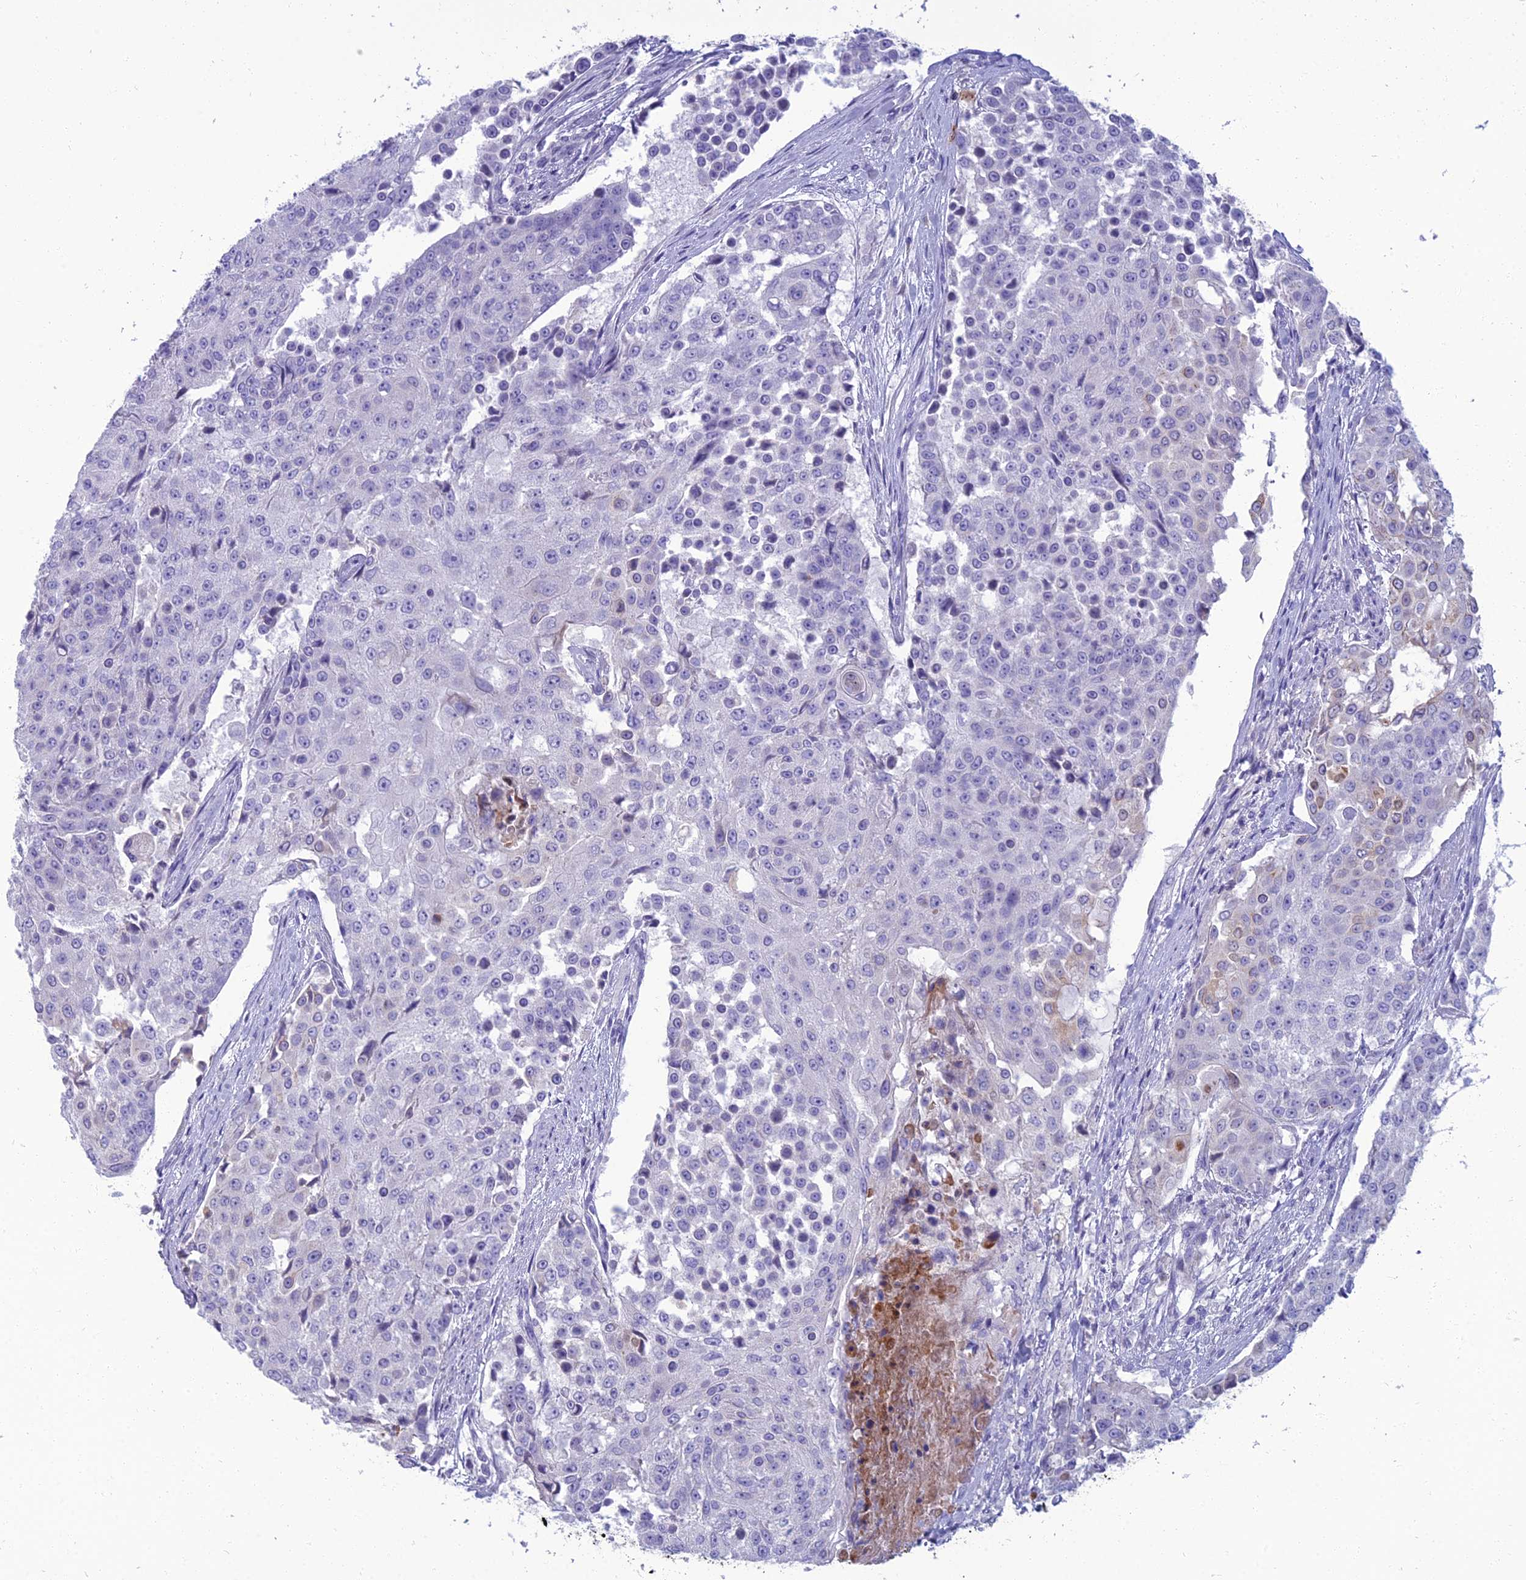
{"staining": {"intensity": "negative", "quantity": "none", "location": "none"}, "tissue": "urothelial cancer", "cell_type": "Tumor cells", "image_type": "cancer", "snomed": [{"axis": "morphology", "description": "Urothelial carcinoma, High grade"}, {"axis": "topography", "description": "Urinary bladder"}], "caption": "Urothelial cancer was stained to show a protein in brown. There is no significant expression in tumor cells.", "gene": "SPTLC3", "patient": {"sex": "female", "age": 63}}